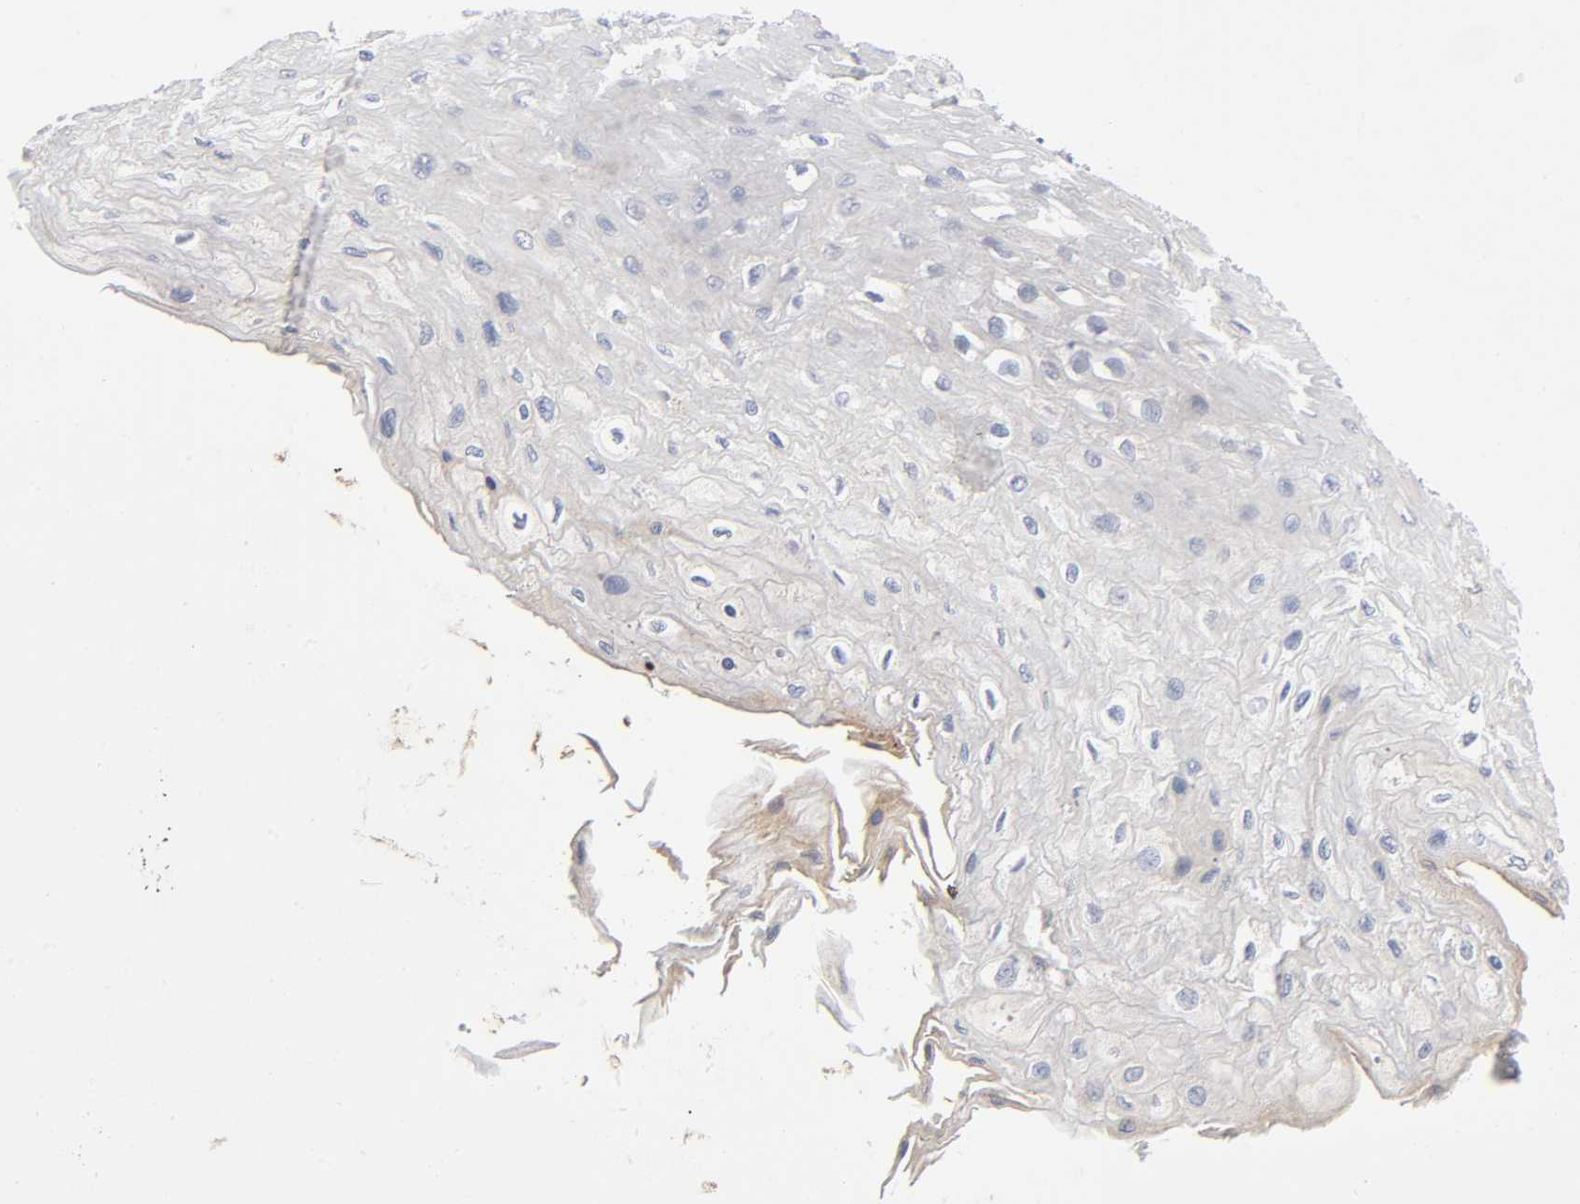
{"staining": {"intensity": "weak", "quantity": "<25%", "location": "cytoplasmic/membranous"}, "tissue": "esophagus", "cell_type": "Squamous epithelial cells", "image_type": "normal", "snomed": [{"axis": "morphology", "description": "Normal tissue, NOS"}, {"axis": "topography", "description": "Esophagus"}], "caption": "The immunohistochemistry (IHC) histopathology image has no significant staining in squamous epithelial cells of esophagus. (DAB (3,3'-diaminobenzidine) immunohistochemistry, high magnification).", "gene": "NOVA1", "patient": {"sex": "female", "age": 72}}